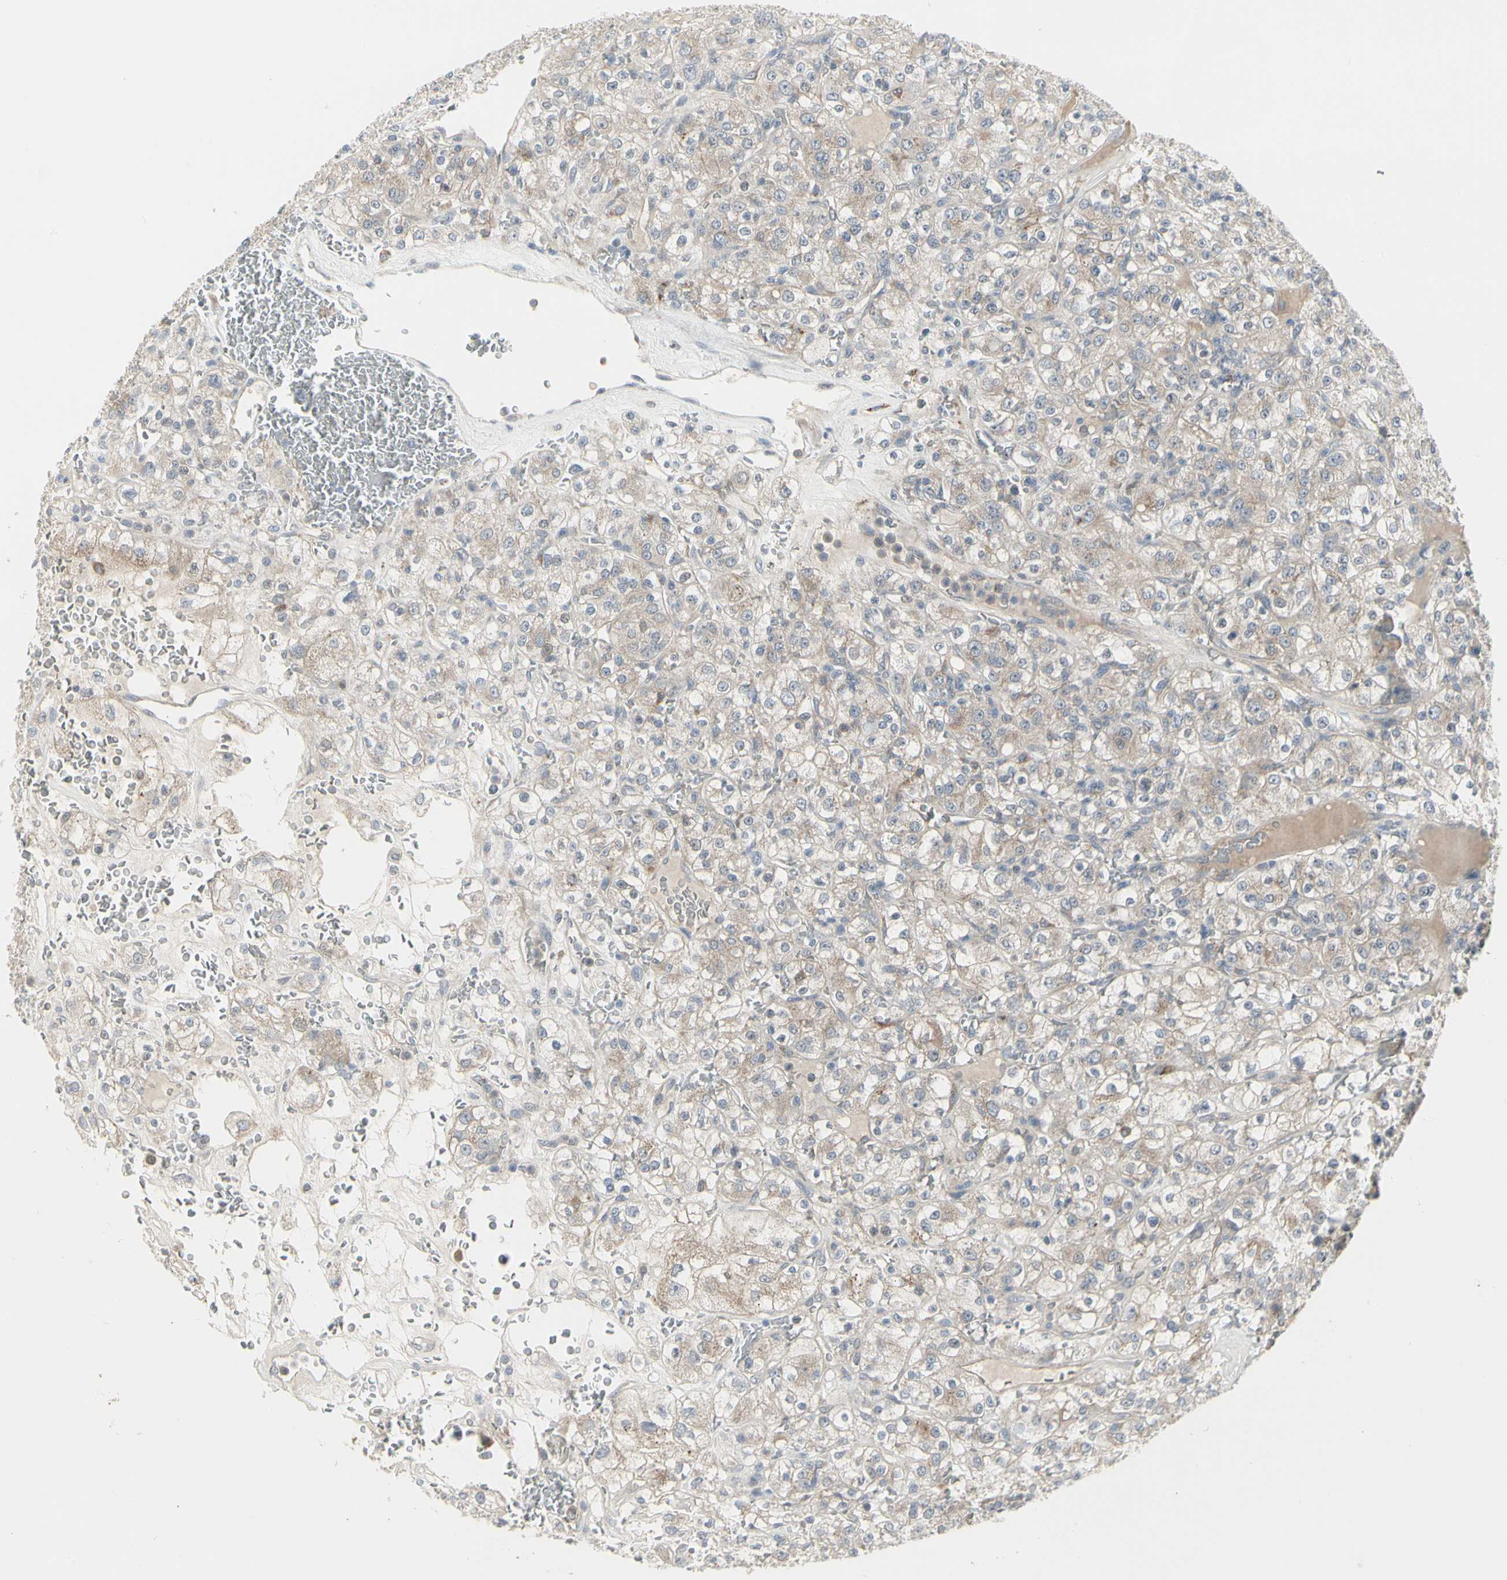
{"staining": {"intensity": "weak", "quantity": "25%-75%", "location": "cytoplasmic/membranous"}, "tissue": "renal cancer", "cell_type": "Tumor cells", "image_type": "cancer", "snomed": [{"axis": "morphology", "description": "Normal tissue, NOS"}, {"axis": "morphology", "description": "Adenocarcinoma, NOS"}, {"axis": "topography", "description": "Kidney"}], "caption": "Weak cytoplasmic/membranous staining for a protein is present in approximately 25%-75% of tumor cells of adenocarcinoma (renal) using IHC.", "gene": "GRN", "patient": {"sex": "female", "age": 72}}